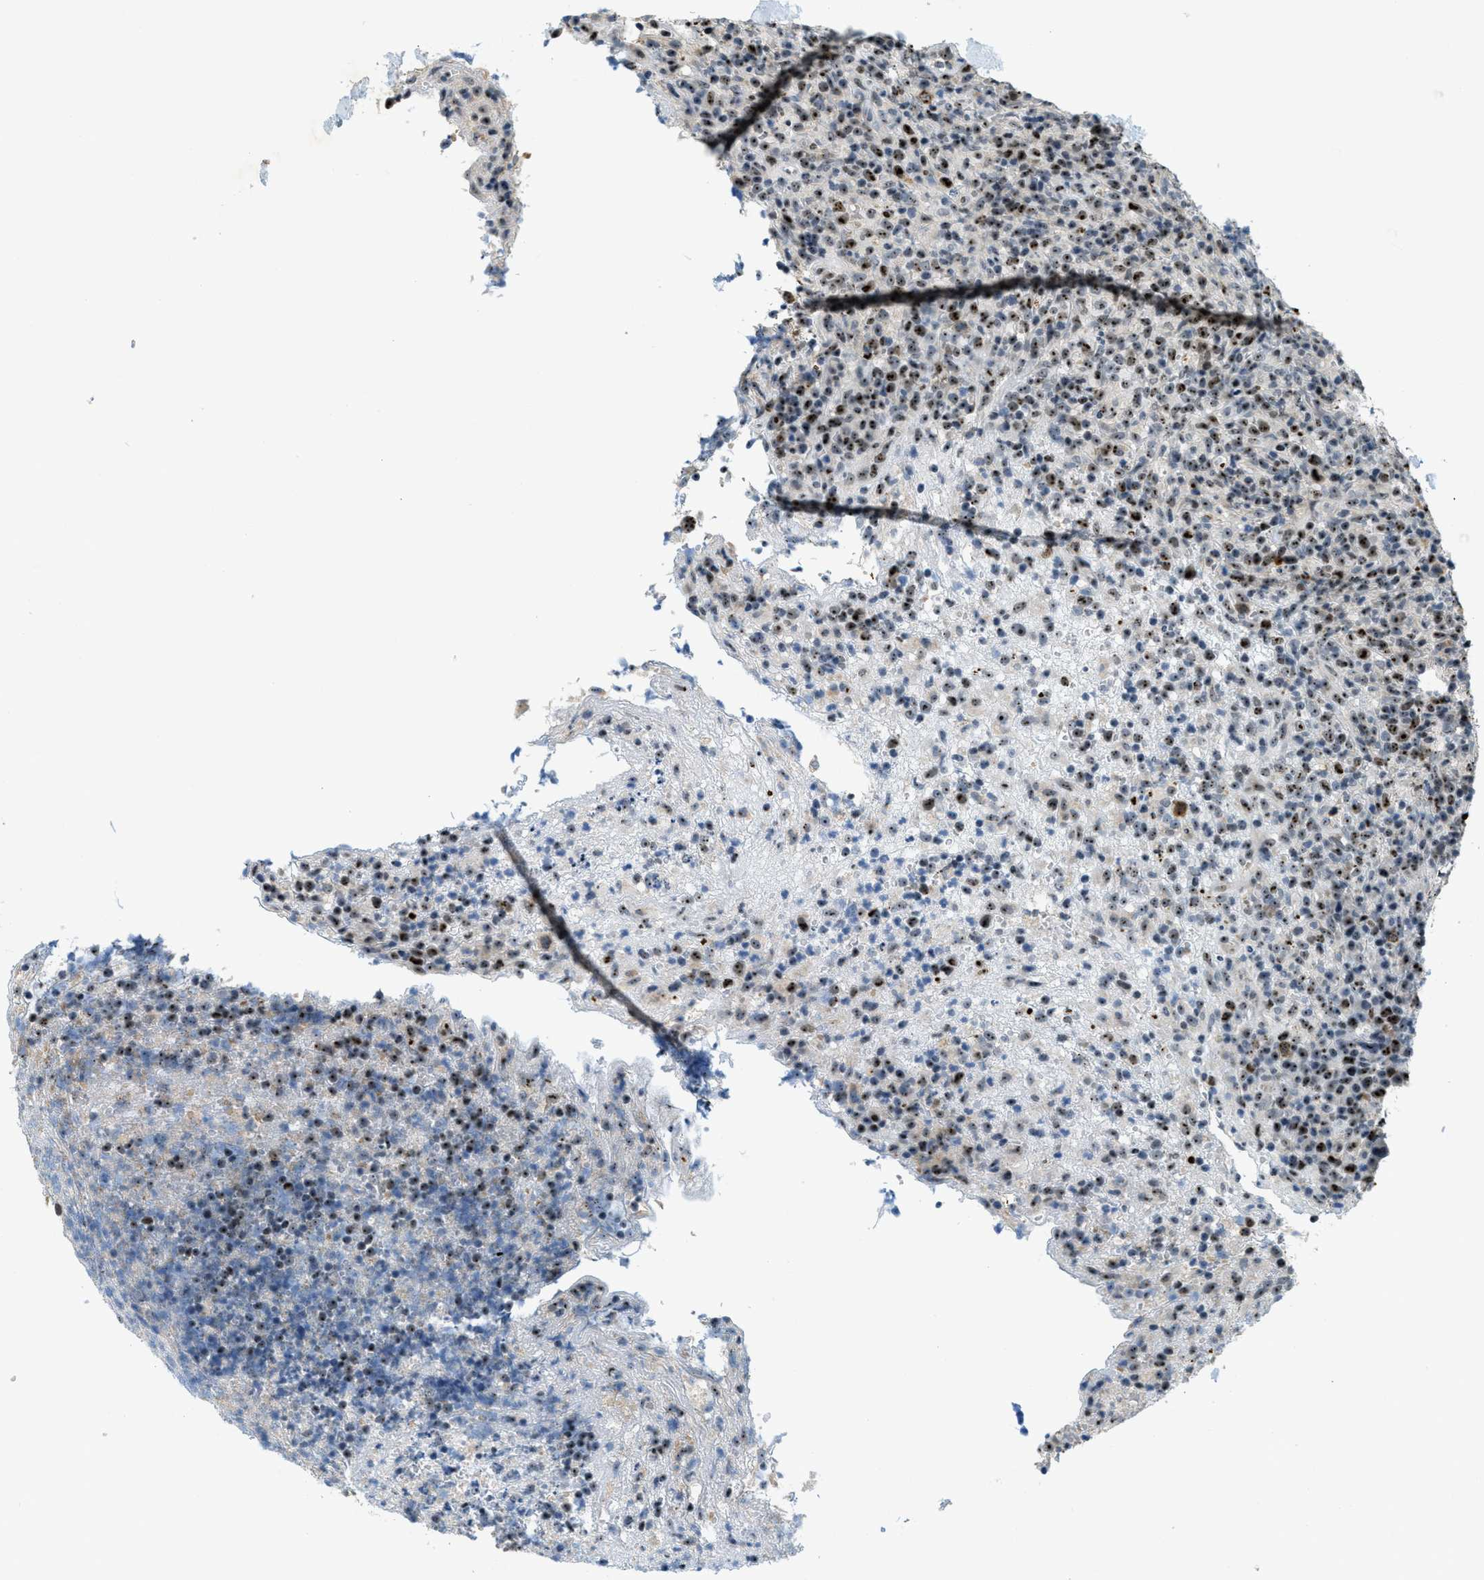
{"staining": {"intensity": "moderate", "quantity": "25%-75%", "location": "nuclear"}, "tissue": "lymphoma", "cell_type": "Tumor cells", "image_type": "cancer", "snomed": [{"axis": "morphology", "description": "Malignant lymphoma, non-Hodgkin's type, High grade"}, {"axis": "topography", "description": "Lymph node"}], "caption": "Immunohistochemistry micrograph of human lymphoma stained for a protein (brown), which demonstrates medium levels of moderate nuclear expression in approximately 25%-75% of tumor cells.", "gene": "DDX47", "patient": {"sex": "female", "age": 76}}